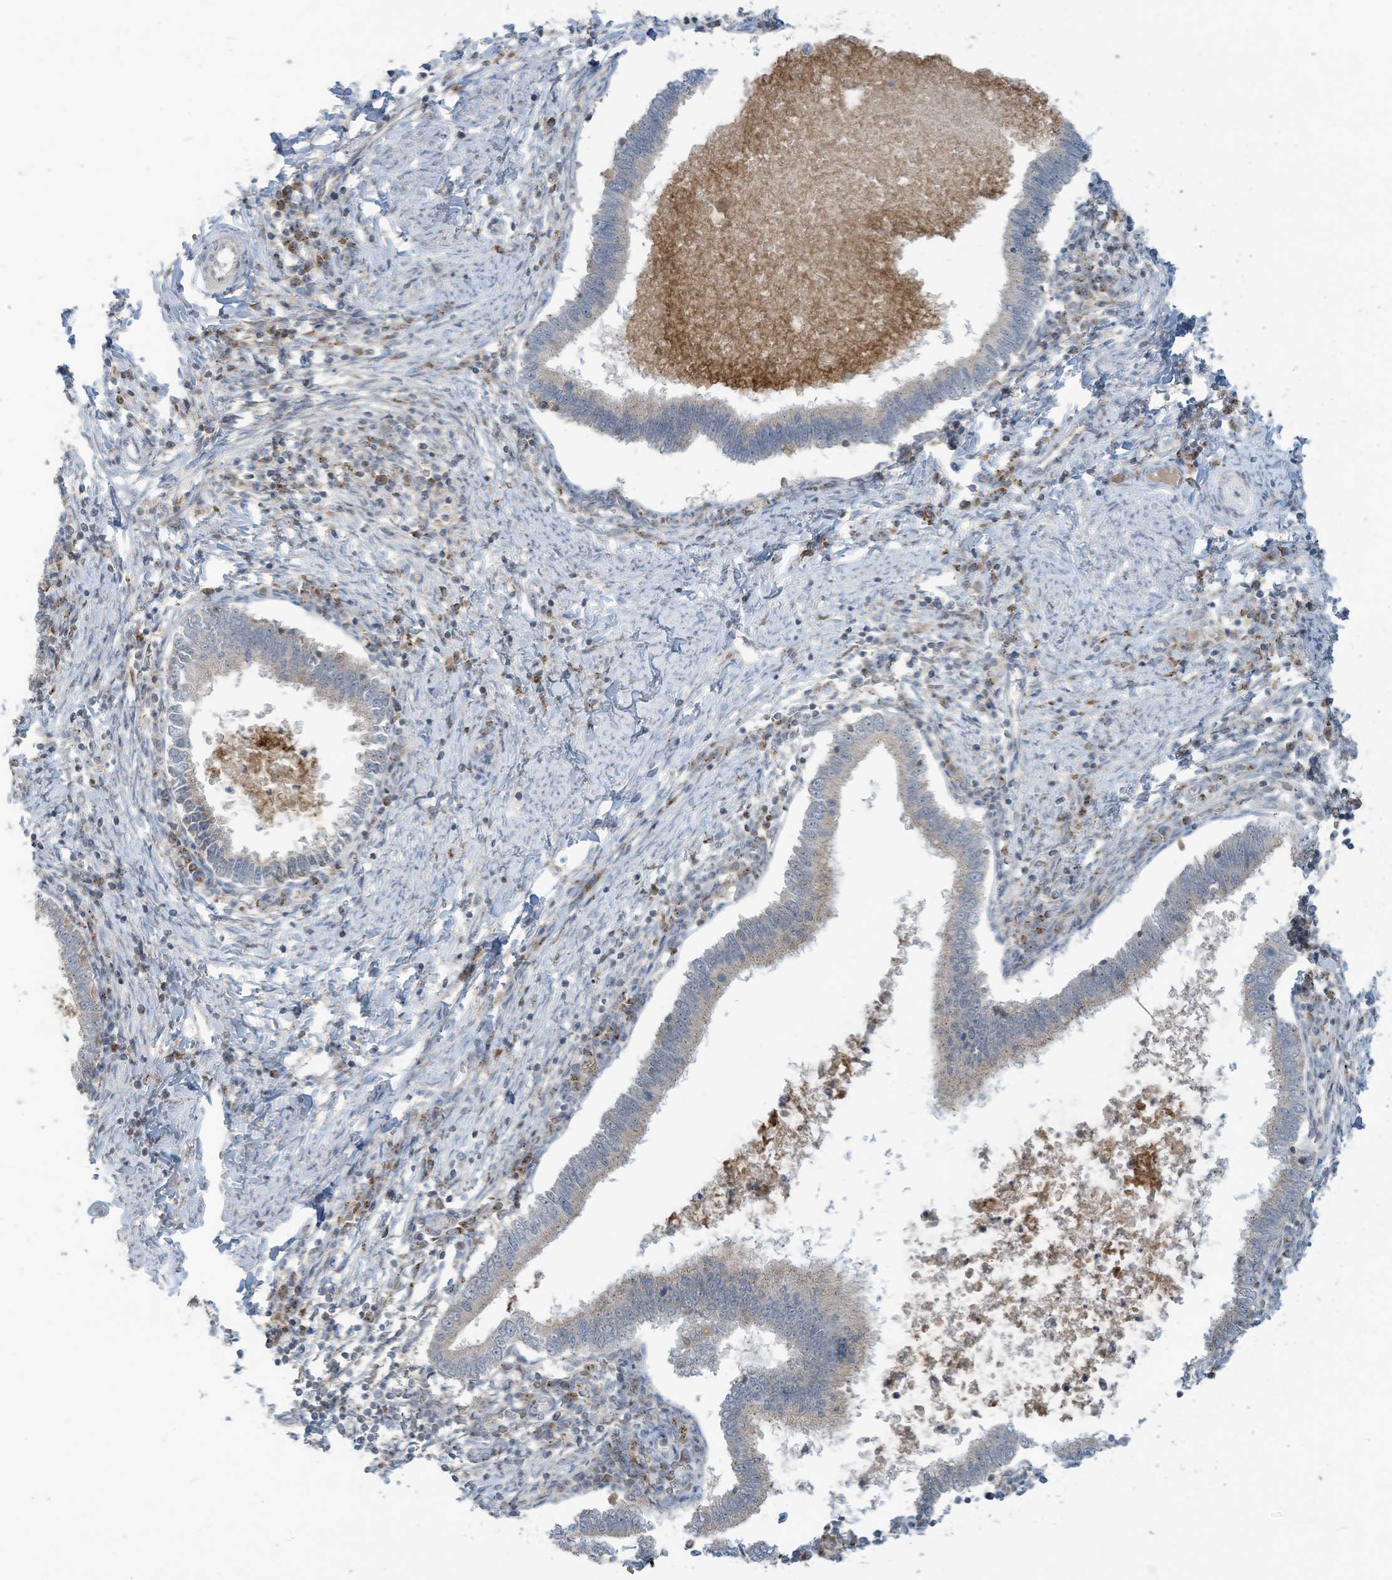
{"staining": {"intensity": "negative", "quantity": "none", "location": "none"}, "tissue": "cervical cancer", "cell_type": "Tumor cells", "image_type": "cancer", "snomed": [{"axis": "morphology", "description": "Adenocarcinoma, NOS"}, {"axis": "topography", "description": "Cervix"}], "caption": "IHC of cervical cancer (adenocarcinoma) exhibits no staining in tumor cells.", "gene": "PARVG", "patient": {"sex": "female", "age": 36}}